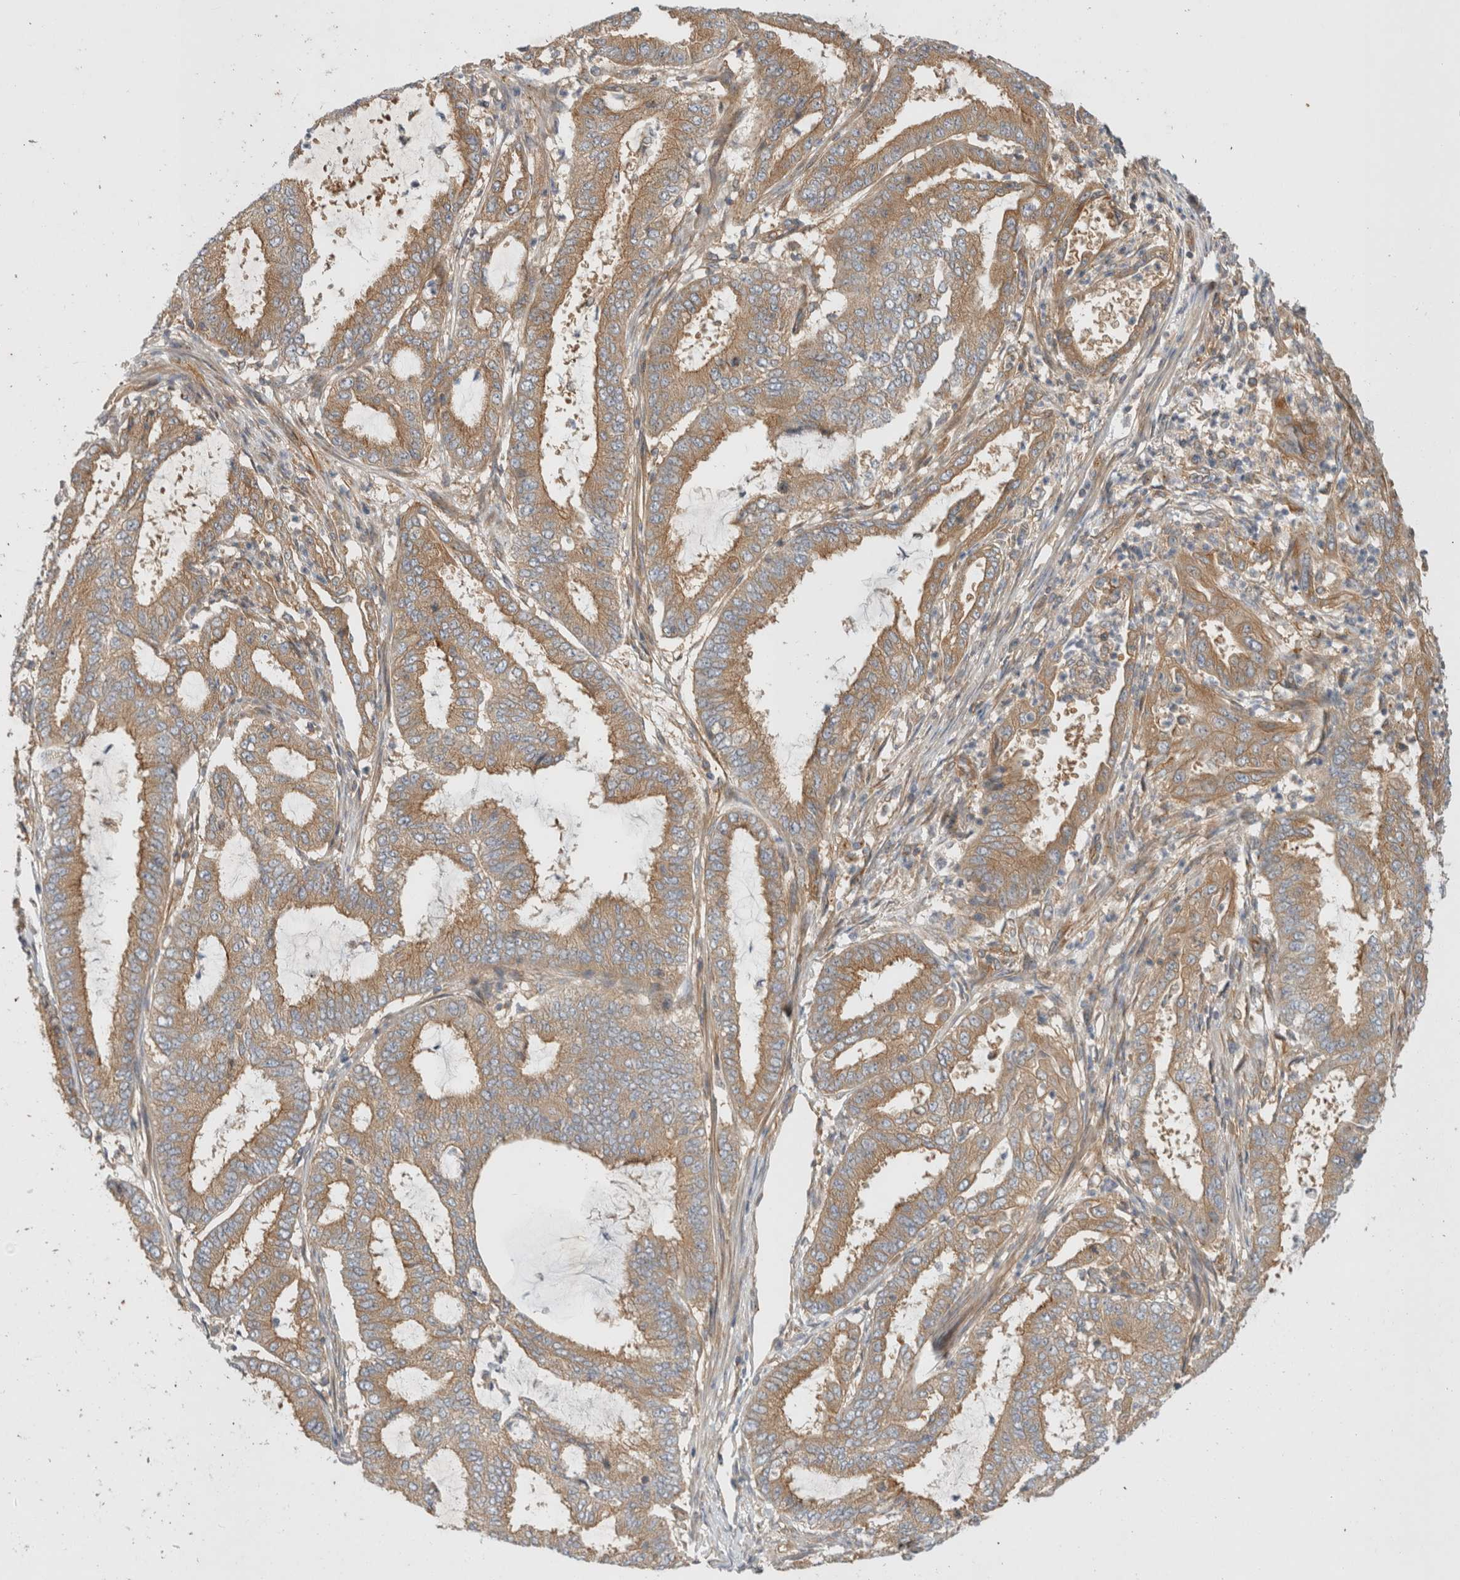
{"staining": {"intensity": "weak", "quantity": ">75%", "location": "cytoplasmic/membranous"}, "tissue": "endometrial cancer", "cell_type": "Tumor cells", "image_type": "cancer", "snomed": [{"axis": "morphology", "description": "Adenocarcinoma, NOS"}, {"axis": "topography", "description": "Endometrium"}], "caption": "Adenocarcinoma (endometrial) stained with a protein marker reveals weak staining in tumor cells.", "gene": "GPR150", "patient": {"sex": "female", "age": 51}}